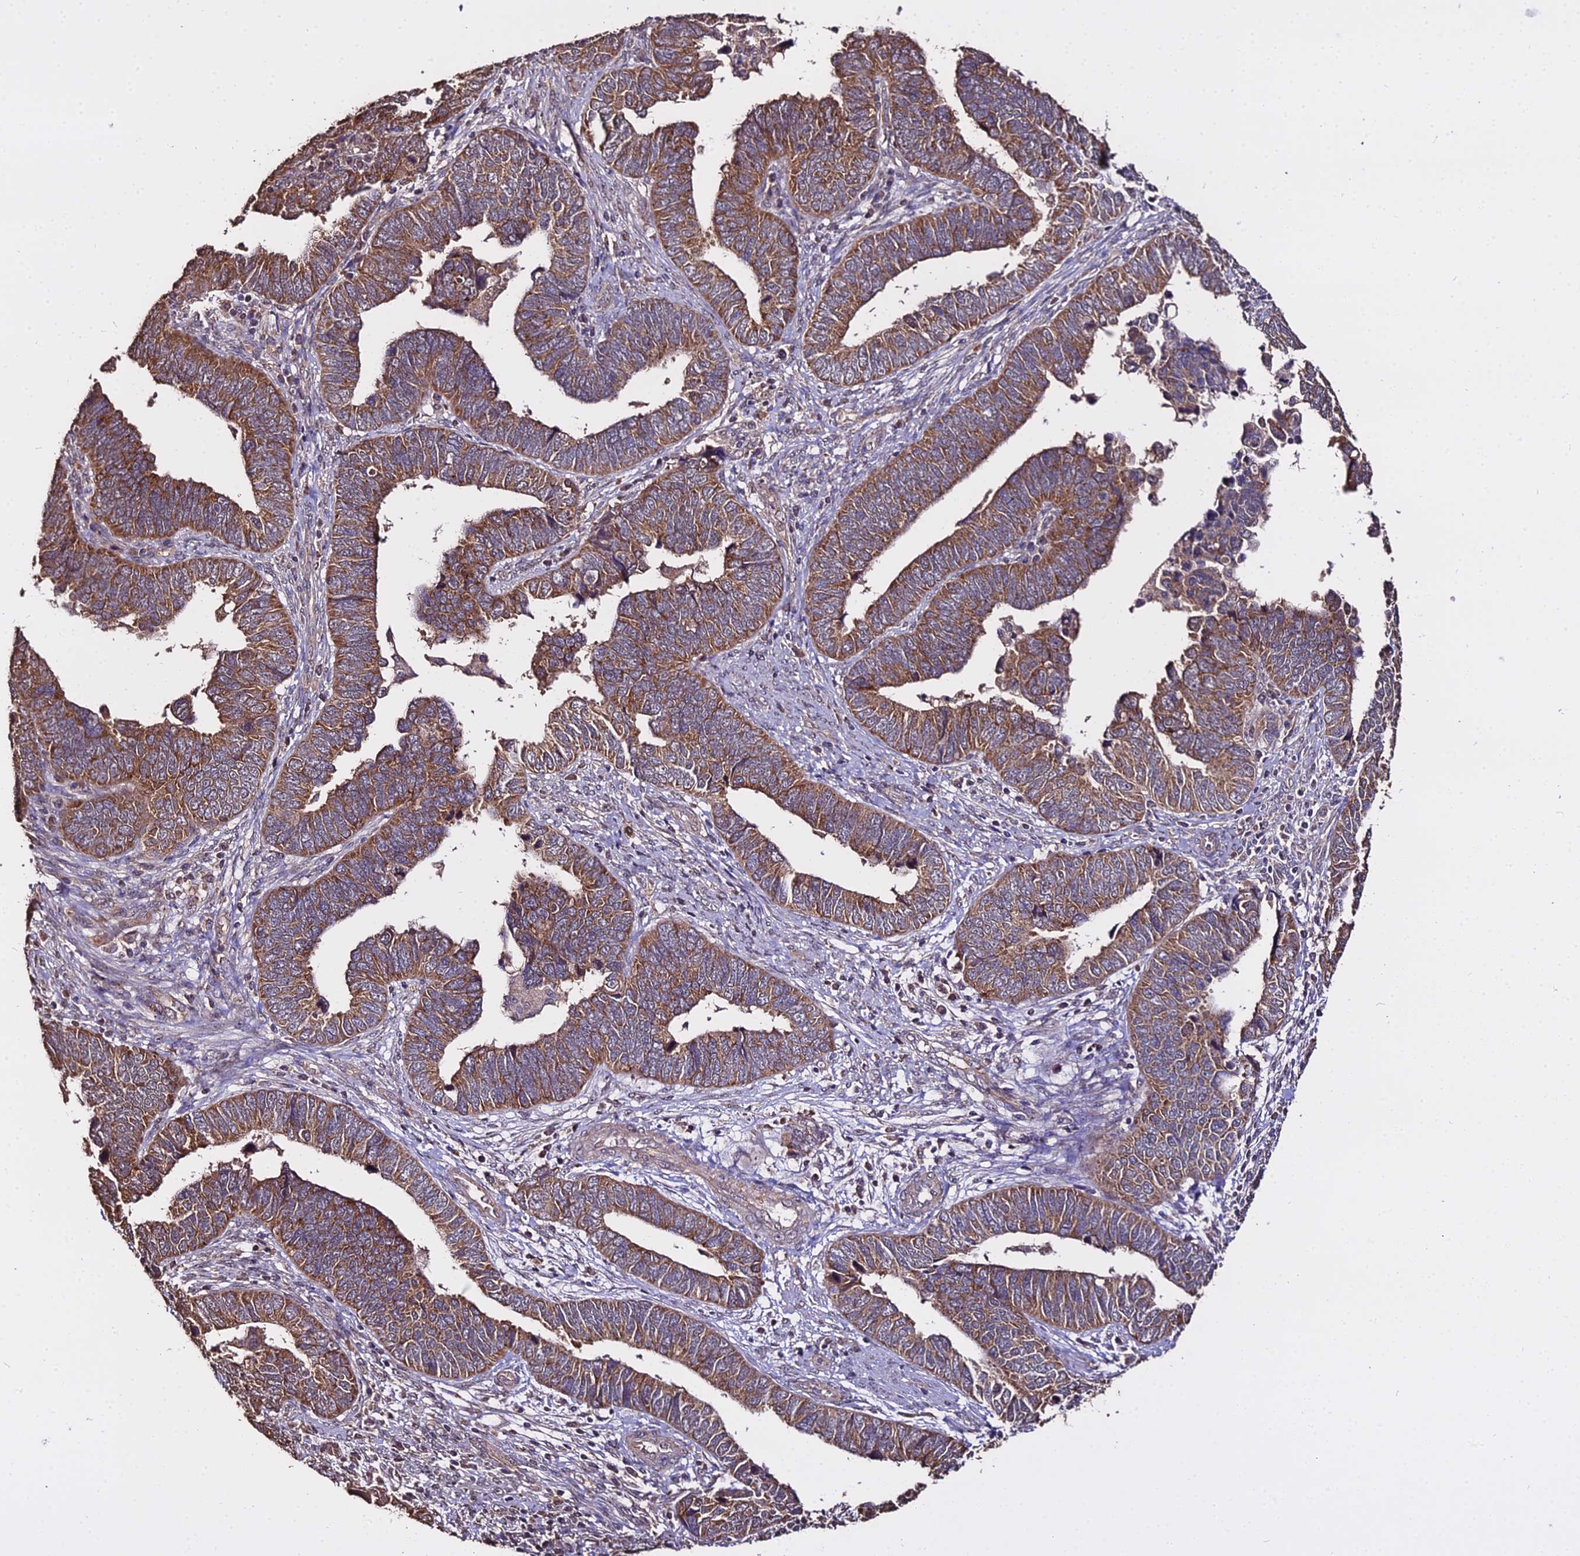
{"staining": {"intensity": "moderate", "quantity": ">75%", "location": "cytoplasmic/membranous"}, "tissue": "endometrial cancer", "cell_type": "Tumor cells", "image_type": "cancer", "snomed": [{"axis": "morphology", "description": "Adenocarcinoma, NOS"}, {"axis": "topography", "description": "Endometrium"}], "caption": "Protein expression analysis of endometrial cancer demonstrates moderate cytoplasmic/membranous expression in approximately >75% of tumor cells. Ihc stains the protein in brown and the nuclei are stained blue.", "gene": "METTL13", "patient": {"sex": "female", "age": 79}}